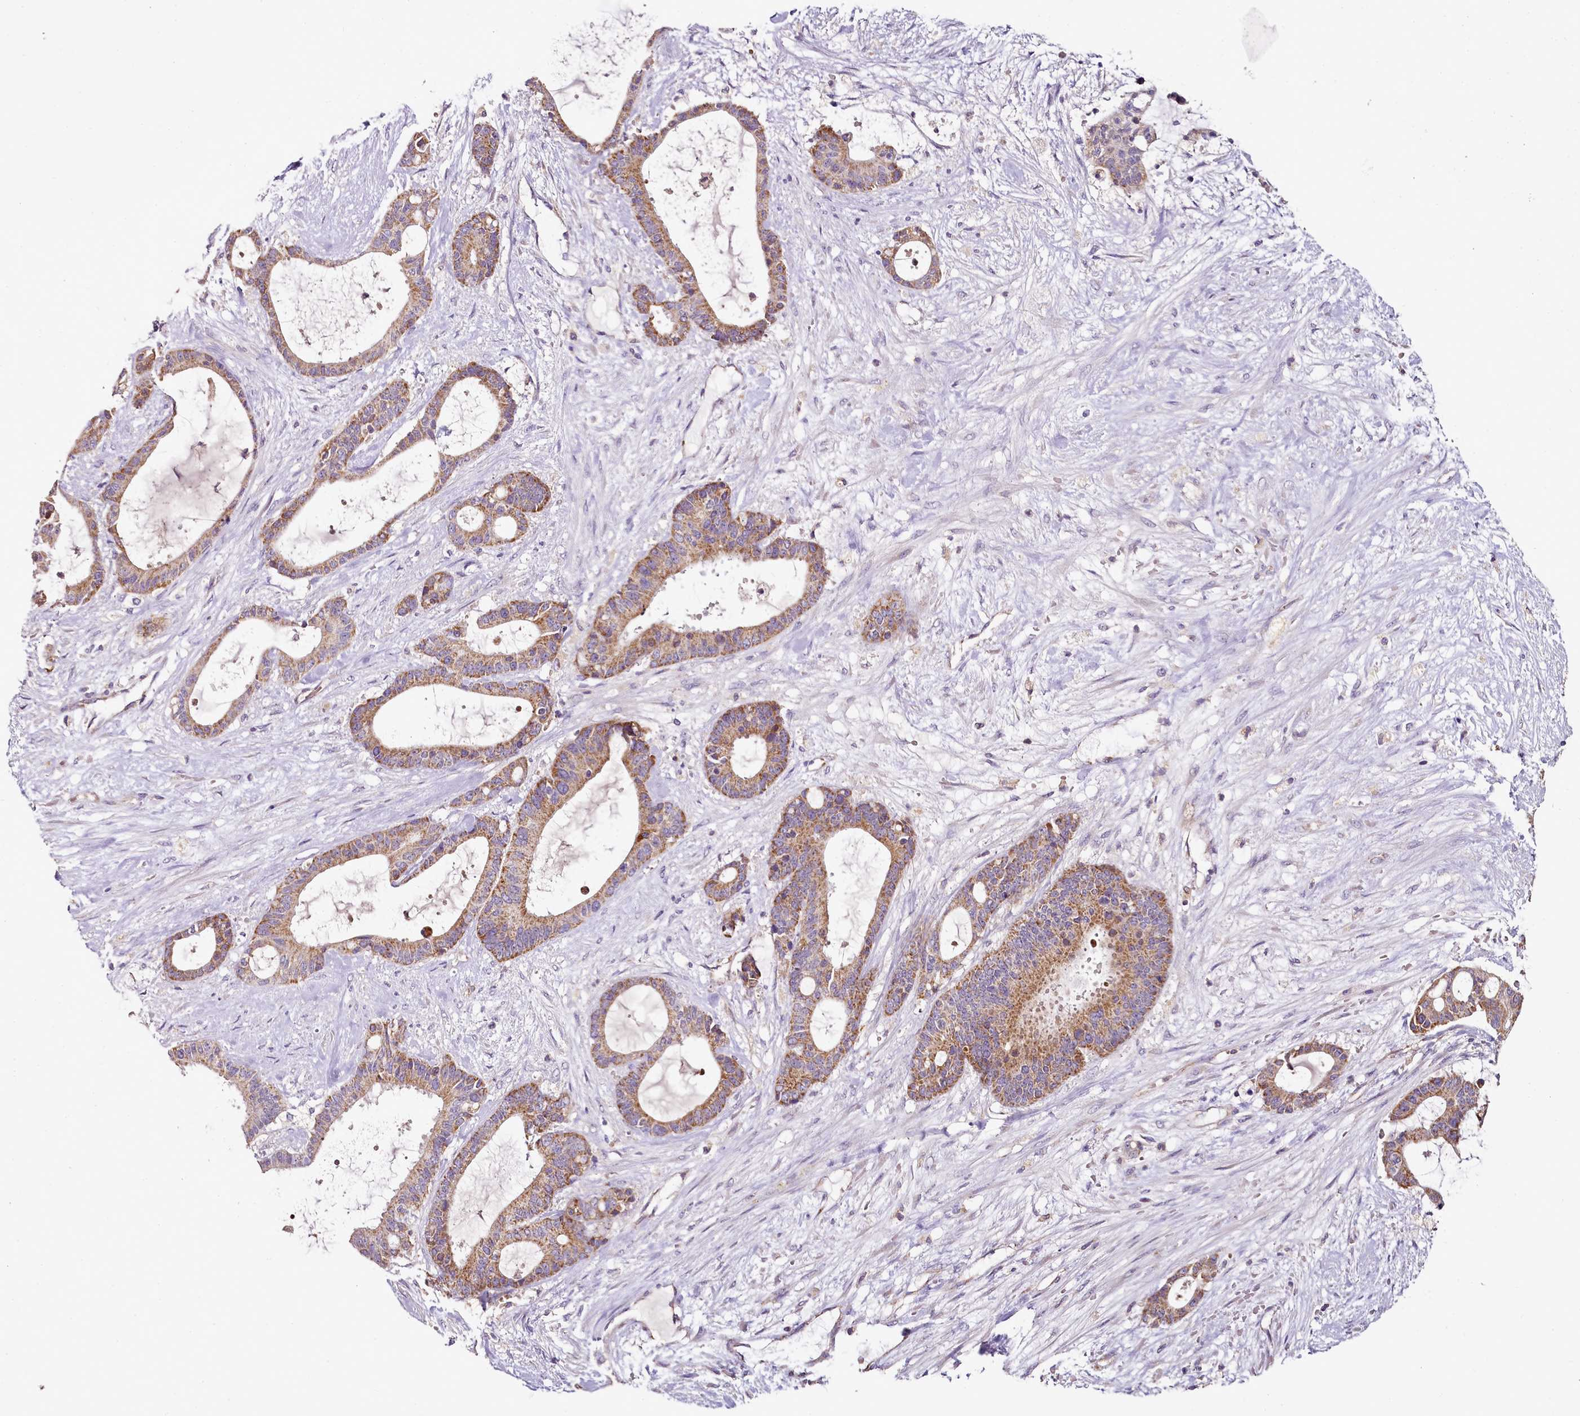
{"staining": {"intensity": "moderate", "quantity": ">75%", "location": "cytoplasmic/membranous"}, "tissue": "liver cancer", "cell_type": "Tumor cells", "image_type": "cancer", "snomed": [{"axis": "morphology", "description": "Normal tissue, NOS"}, {"axis": "morphology", "description": "Cholangiocarcinoma"}, {"axis": "topography", "description": "Liver"}, {"axis": "topography", "description": "Peripheral nerve tissue"}], "caption": "Liver cancer stained with immunohistochemistry shows moderate cytoplasmic/membranous staining in approximately >75% of tumor cells. (IHC, brightfield microscopy, high magnification).", "gene": "ACSS1", "patient": {"sex": "female", "age": 73}}